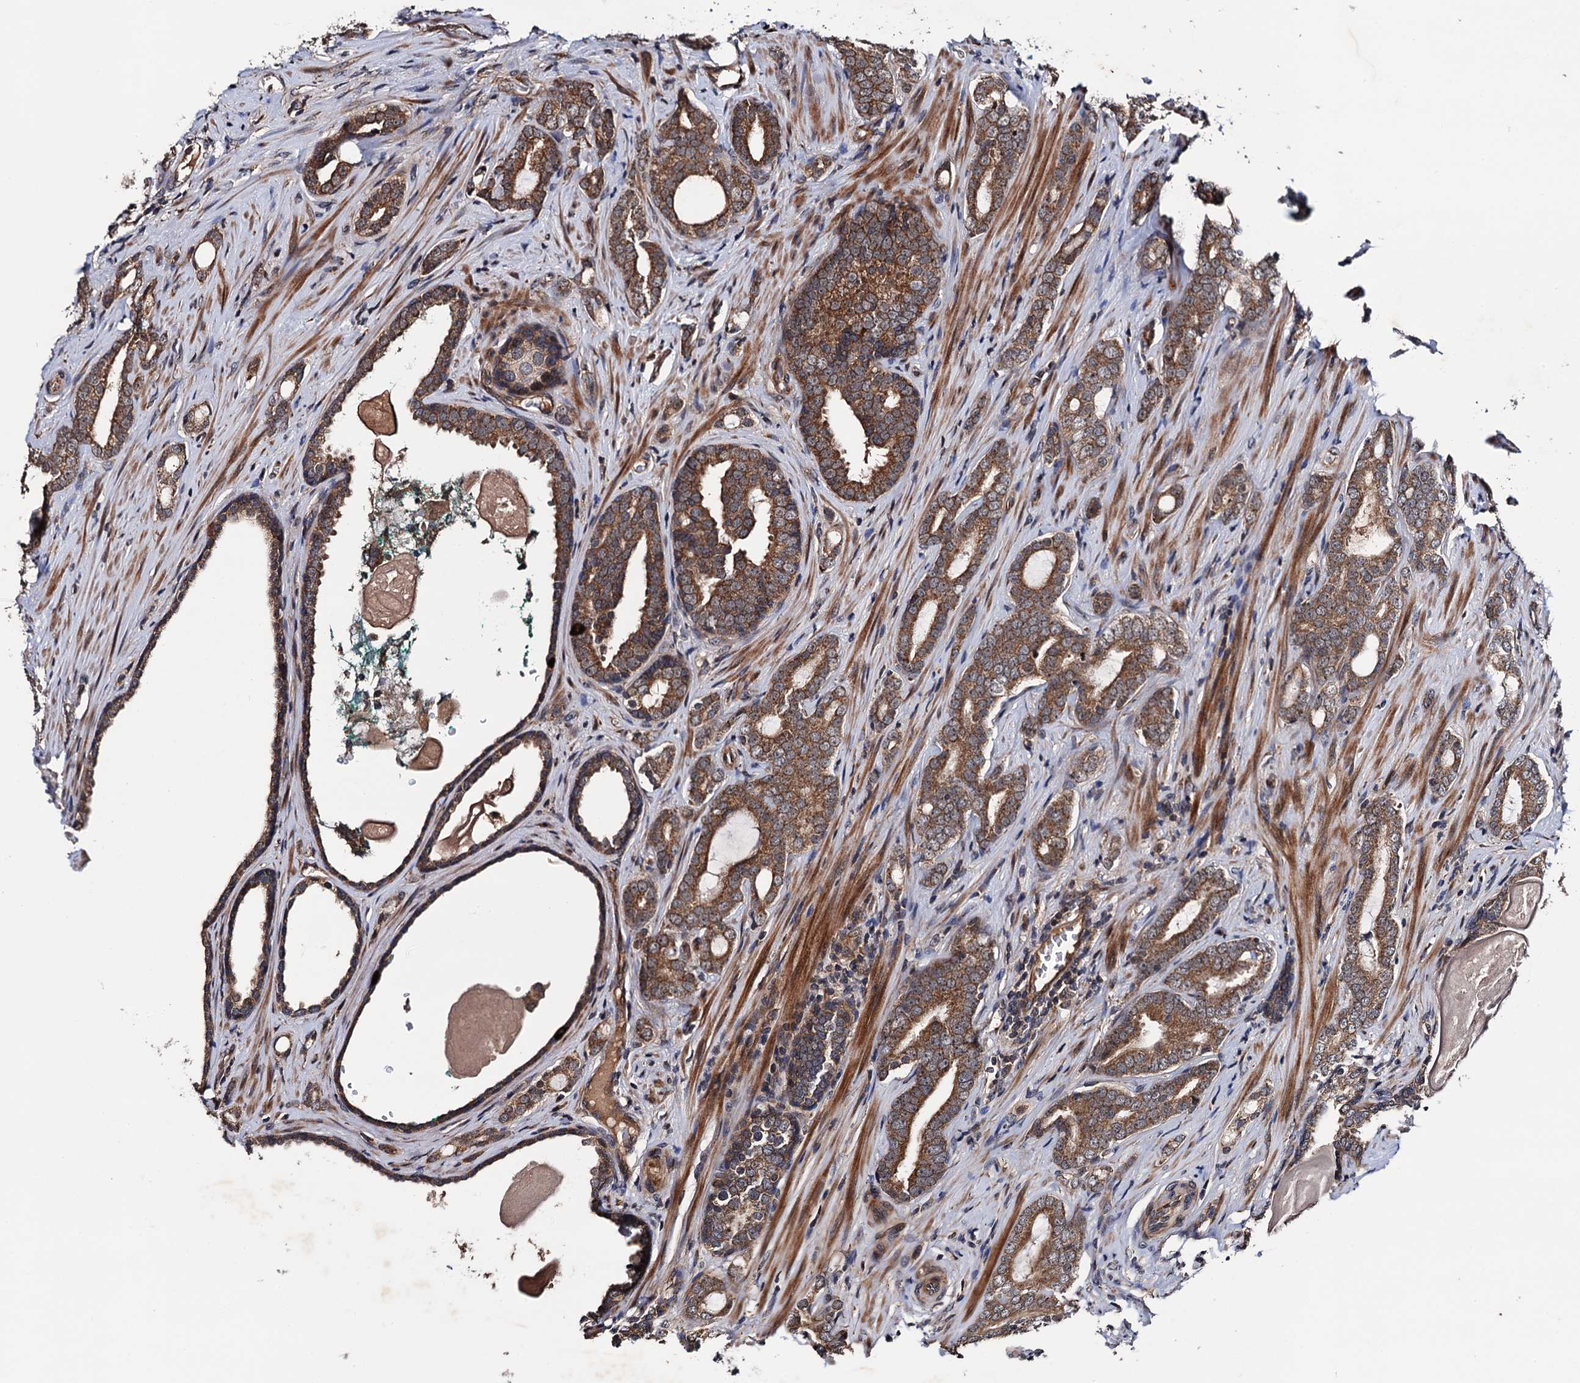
{"staining": {"intensity": "moderate", "quantity": ">75%", "location": "cytoplasmic/membranous"}, "tissue": "prostate cancer", "cell_type": "Tumor cells", "image_type": "cancer", "snomed": [{"axis": "morphology", "description": "Adenocarcinoma, High grade"}, {"axis": "topography", "description": "Prostate"}], "caption": "Immunohistochemistry (DAB) staining of high-grade adenocarcinoma (prostate) reveals moderate cytoplasmic/membranous protein staining in approximately >75% of tumor cells. (DAB = brown stain, brightfield microscopy at high magnification).", "gene": "NAA16", "patient": {"sex": "male", "age": 63}}